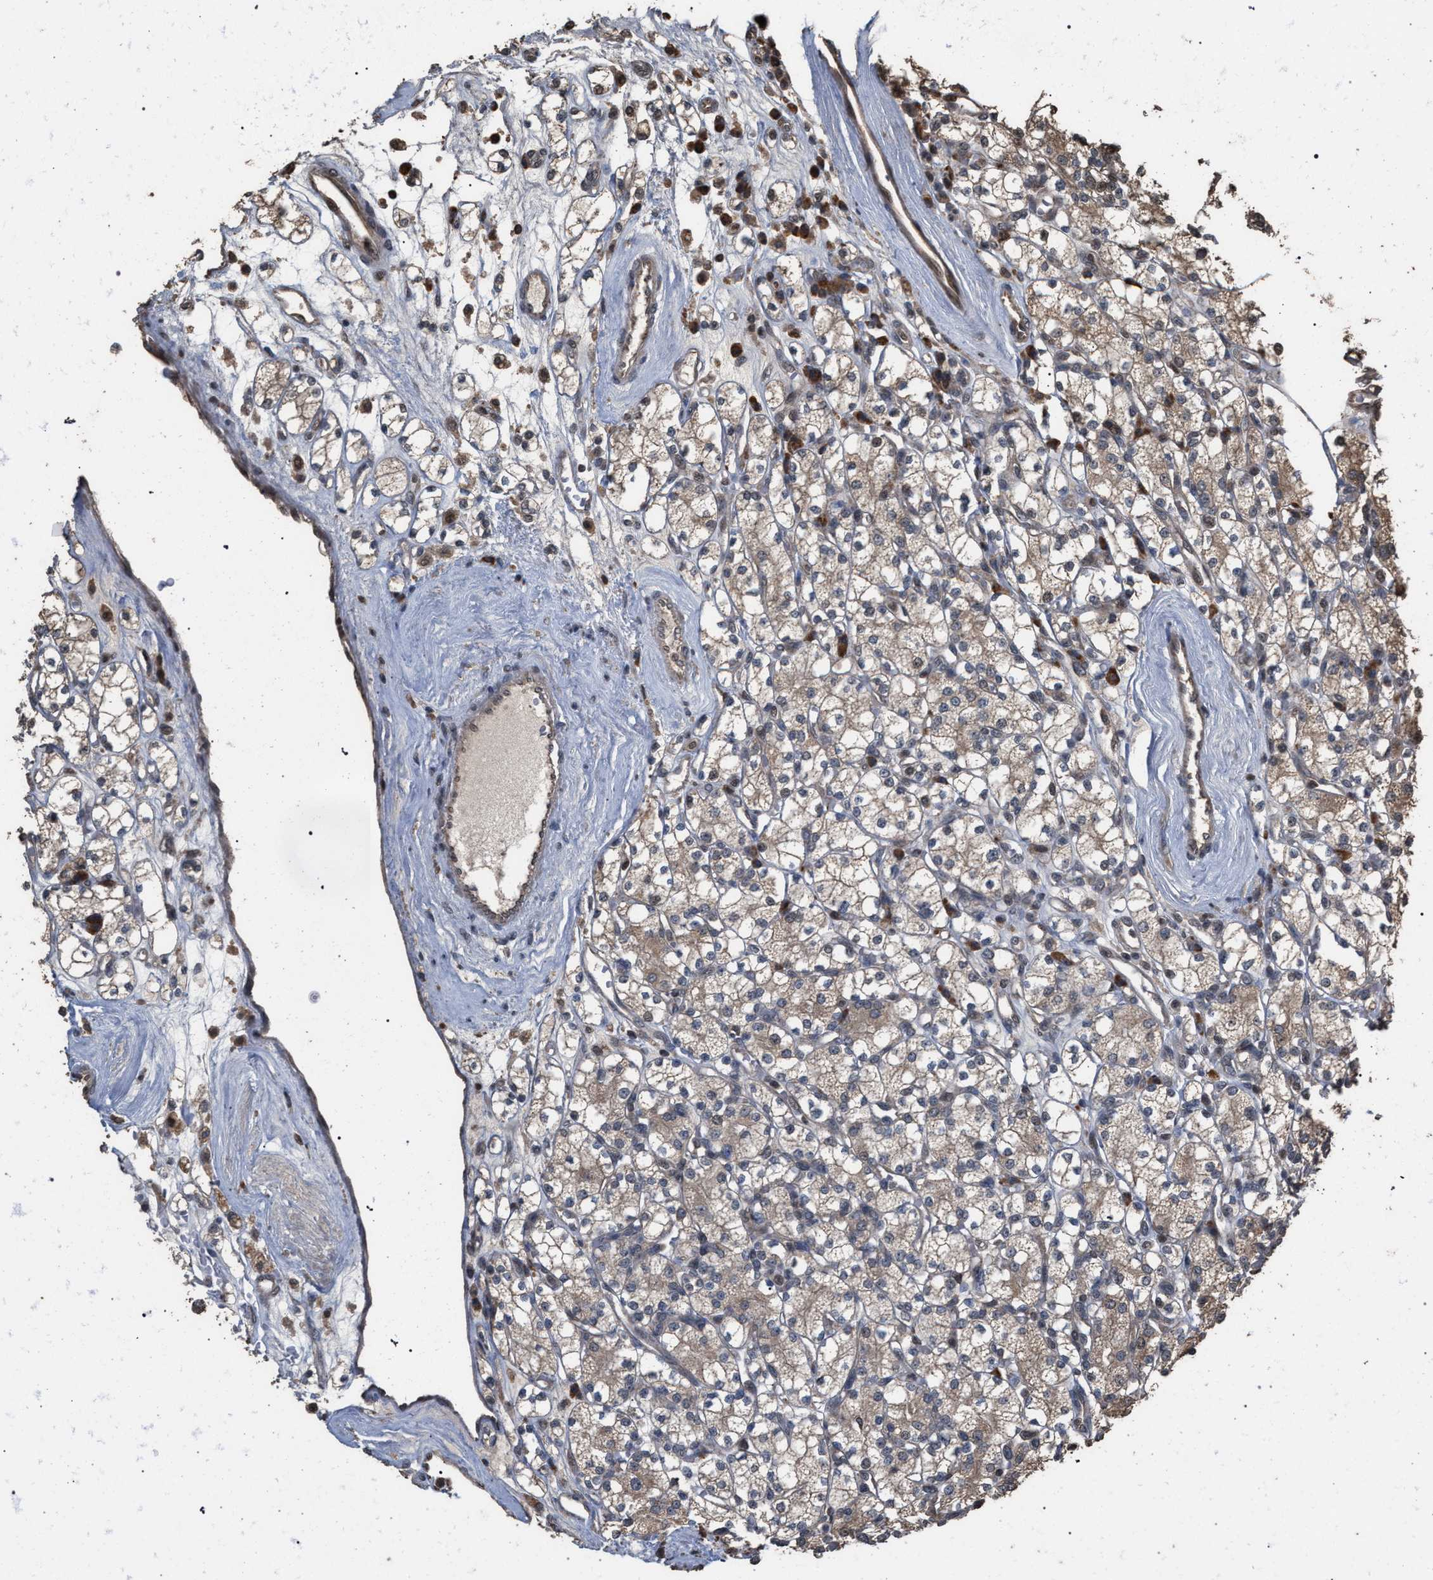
{"staining": {"intensity": "weak", "quantity": ">75%", "location": "cytoplasmic/membranous"}, "tissue": "renal cancer", "cell_type": "Tumor cells", "image_type": "cancer", "snomed": [{"axis": "morphology", "description": "Adenocarcinoma, NOS"}, {"axis": "topography", "description": "Kidney"}], "caption": "Renal cancer stained with a brown dye shows weak cytoplasmic/membranous positive positivity in approximately >75% of tumor cells.", "gene": "NAA35", "patient": {"sex": "male", "age": 77}}